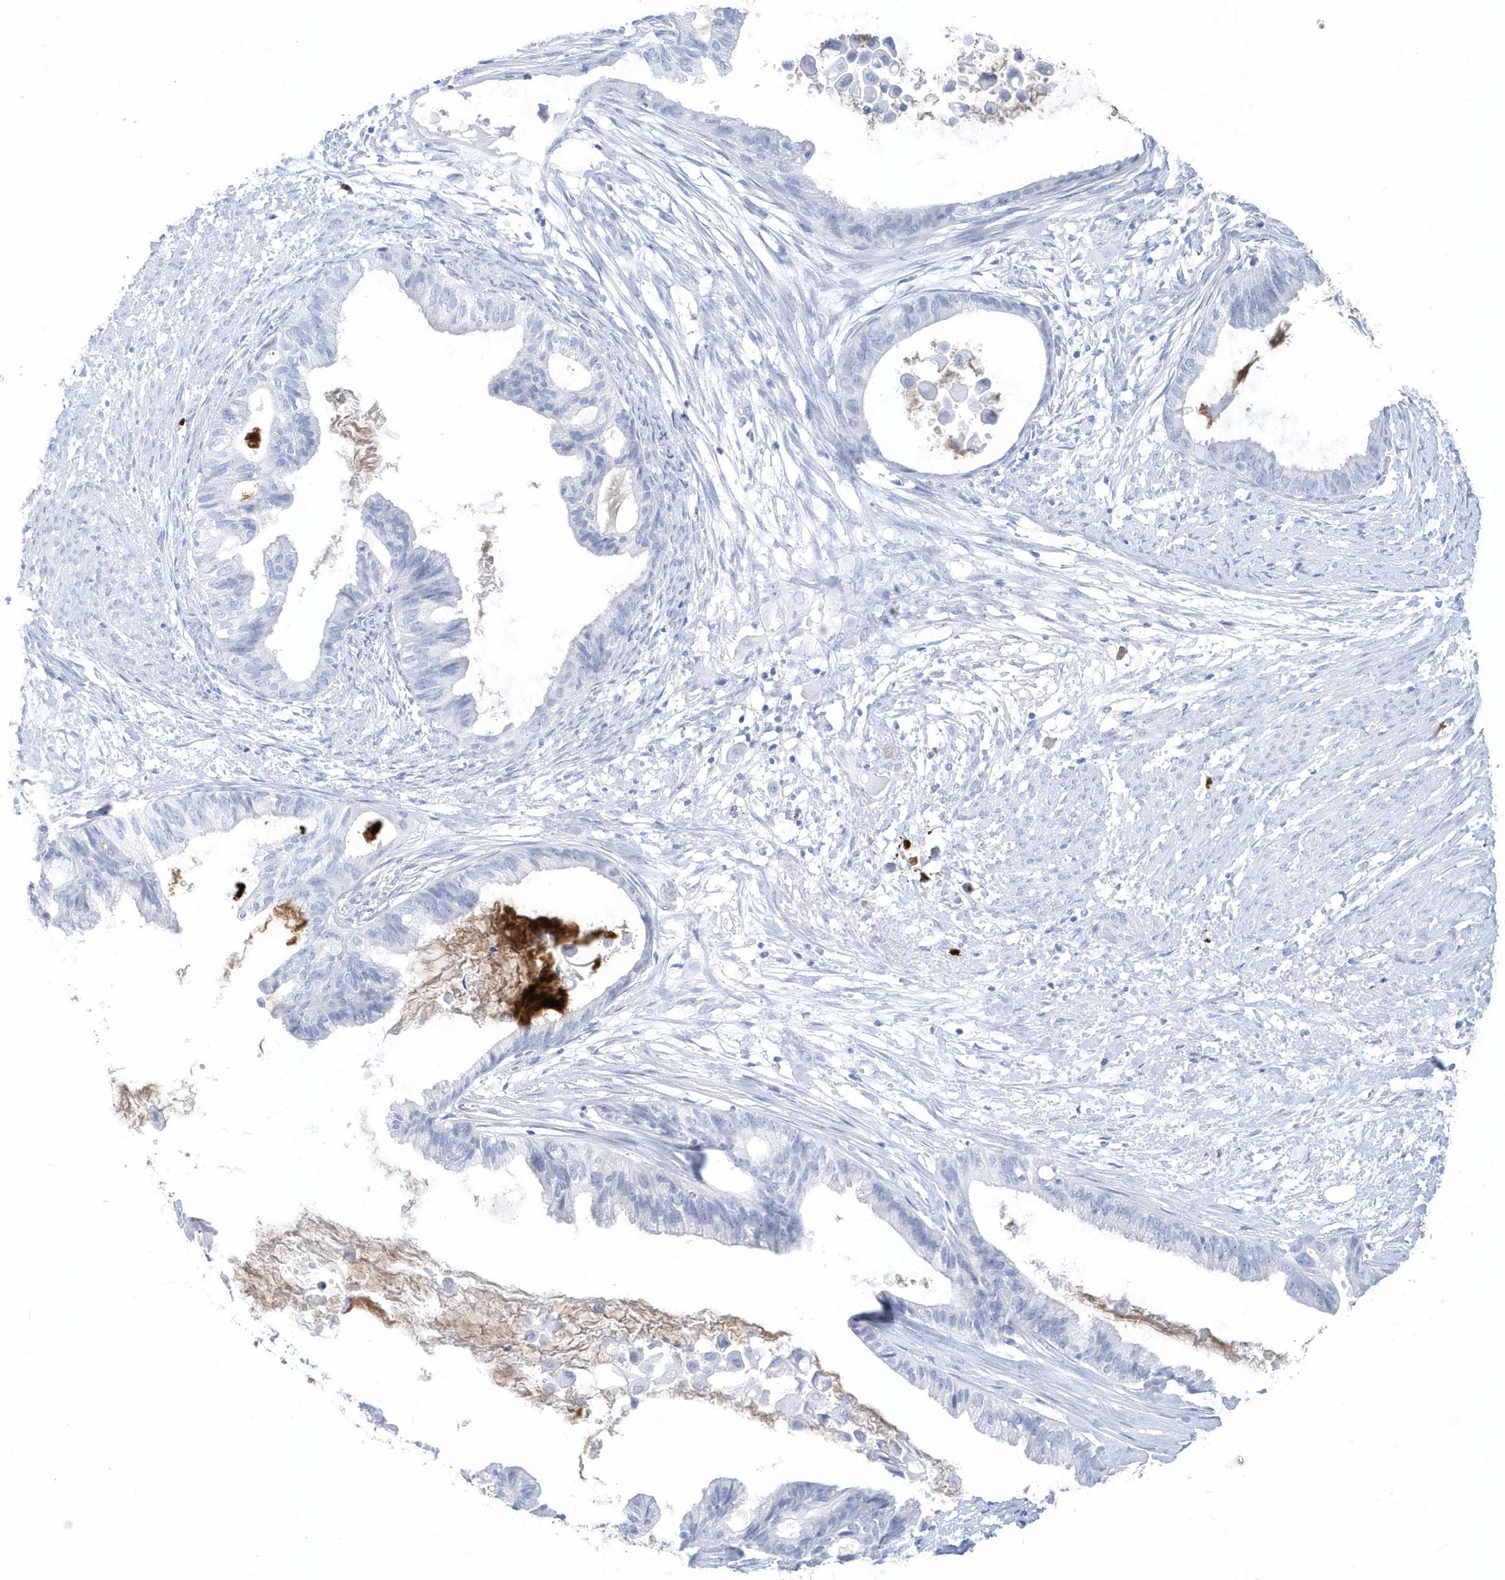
{"staining": {"intensity": "negative", "quantity": "none", "location": "none"}, "tissue": "cervical cancer", "cell_type": "Tumor cells", "image_type": "cancer", "snomed": [{"axis": "morphology", "description": "Normal tissue, NOS"}, {"axis": "morphology", "description": "Adenocarcinoma, NOS"}, {"axis": "topography", "description": "Cervix"}, {"axis": "topography", "description": "Endometrium"}], "caption": "High power microscopy histopathology image of an immunohistochemistry (IHC) micrograph of cervical cancer, revealing no significant positivity in tumor cells.", "gene": "JCHAIN", "patient": {"sex": "female", "age": 86}}